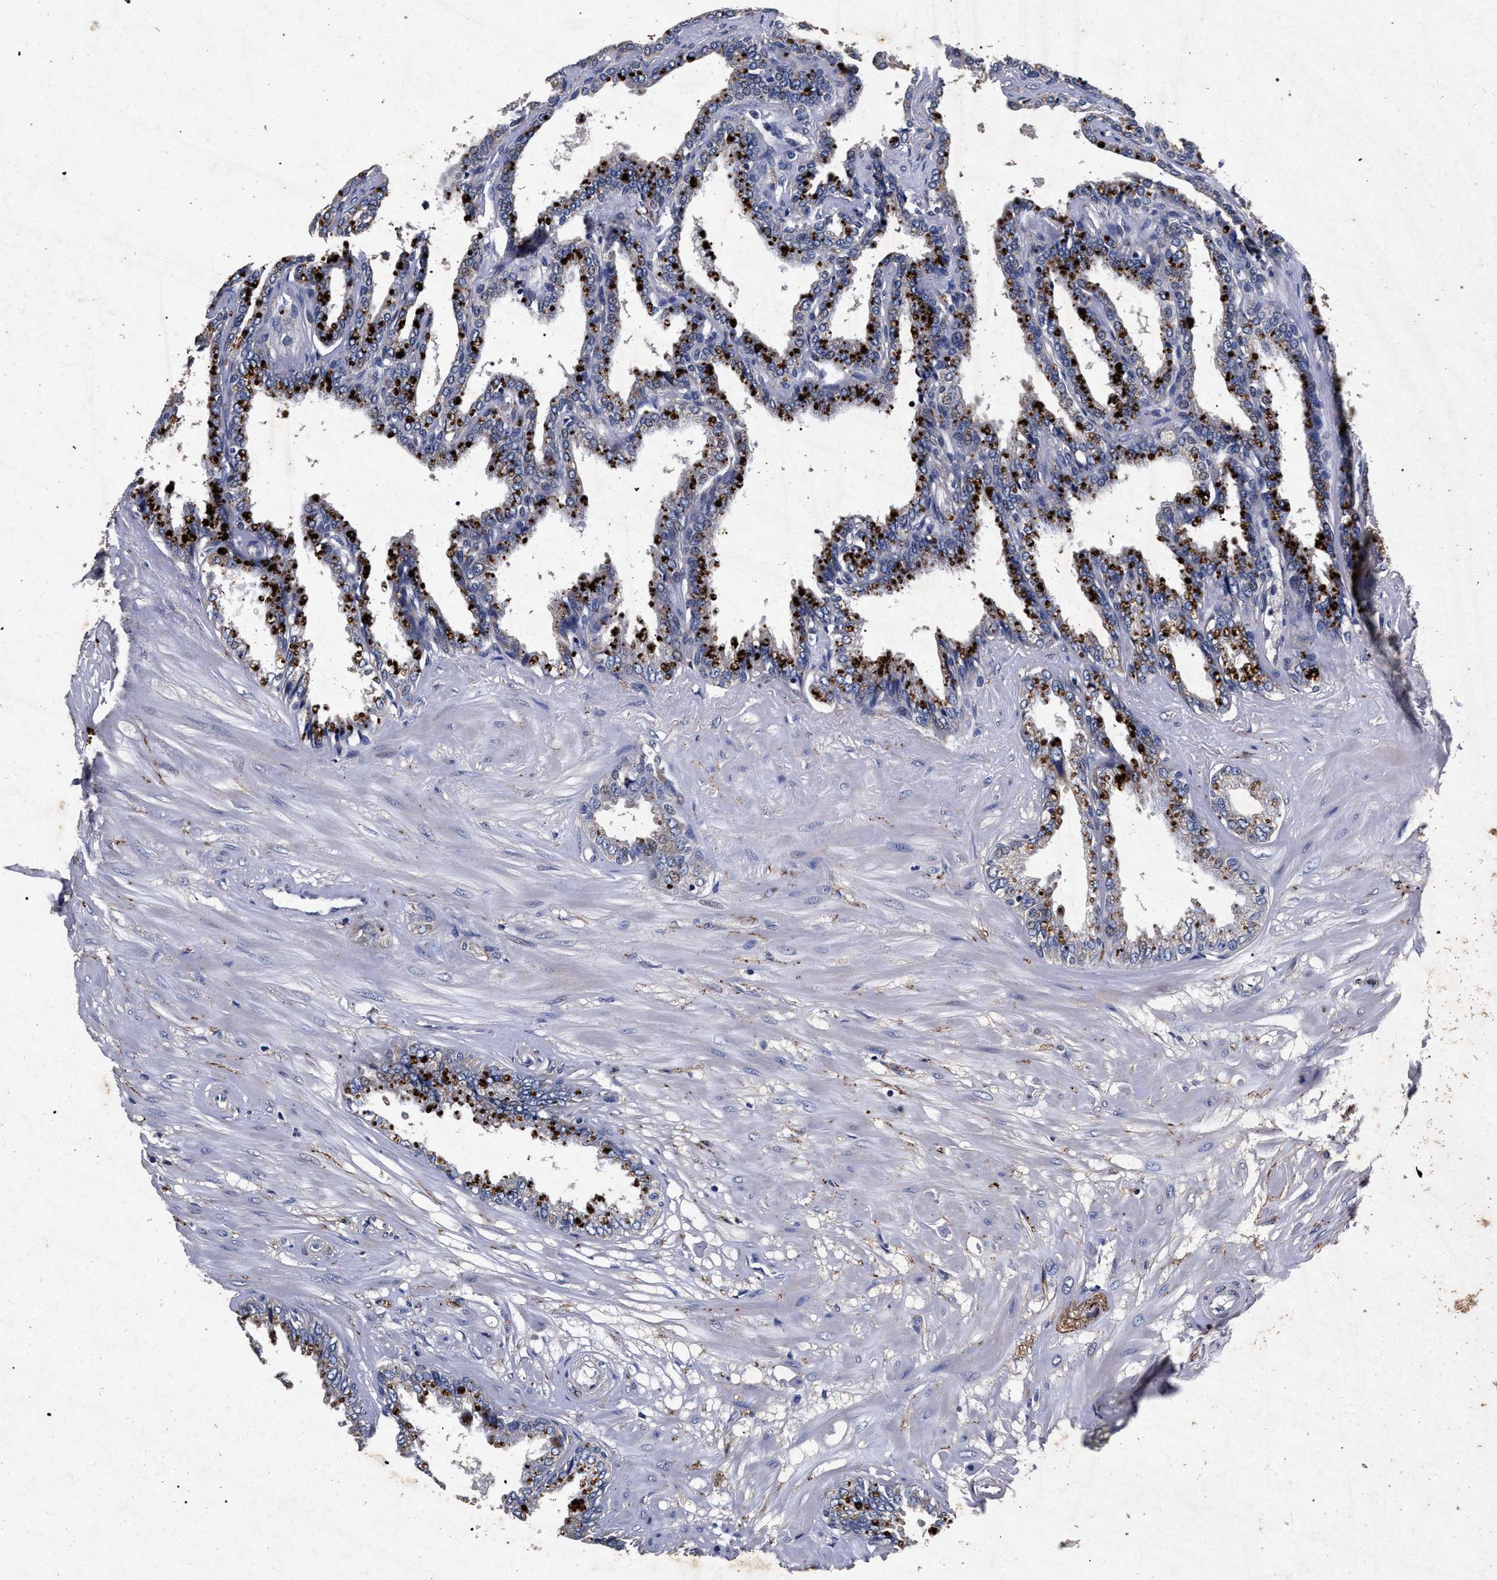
{"staining": {"intensity": "moderate", "quantity": "25%-75%", "location": "cytoplasmic/membranous"}, "tissue": "seminal vesicle", "cell_type": "Glandular cells", "image_type": "normal", "snomed": [{"axis": "morphology", "description": "Normal tissue, NOS"}, {"axis": "topography", "description": "Seminal veicle"}], "caption": "Seminal vesicle stained with DAB immunohistochemistry exhibits medium levels of moderate cytoplasmic/membranous positivity in approximately 25%-75% of glandular cells. (Stains: DAB (3,3'-diaminobenzidine) in brown, nuclei in blue, Microscopy: brightfield microscopy at high magnification).", "gene": "ATP1A2", "patient": {"sex": "male", "age": 46}}